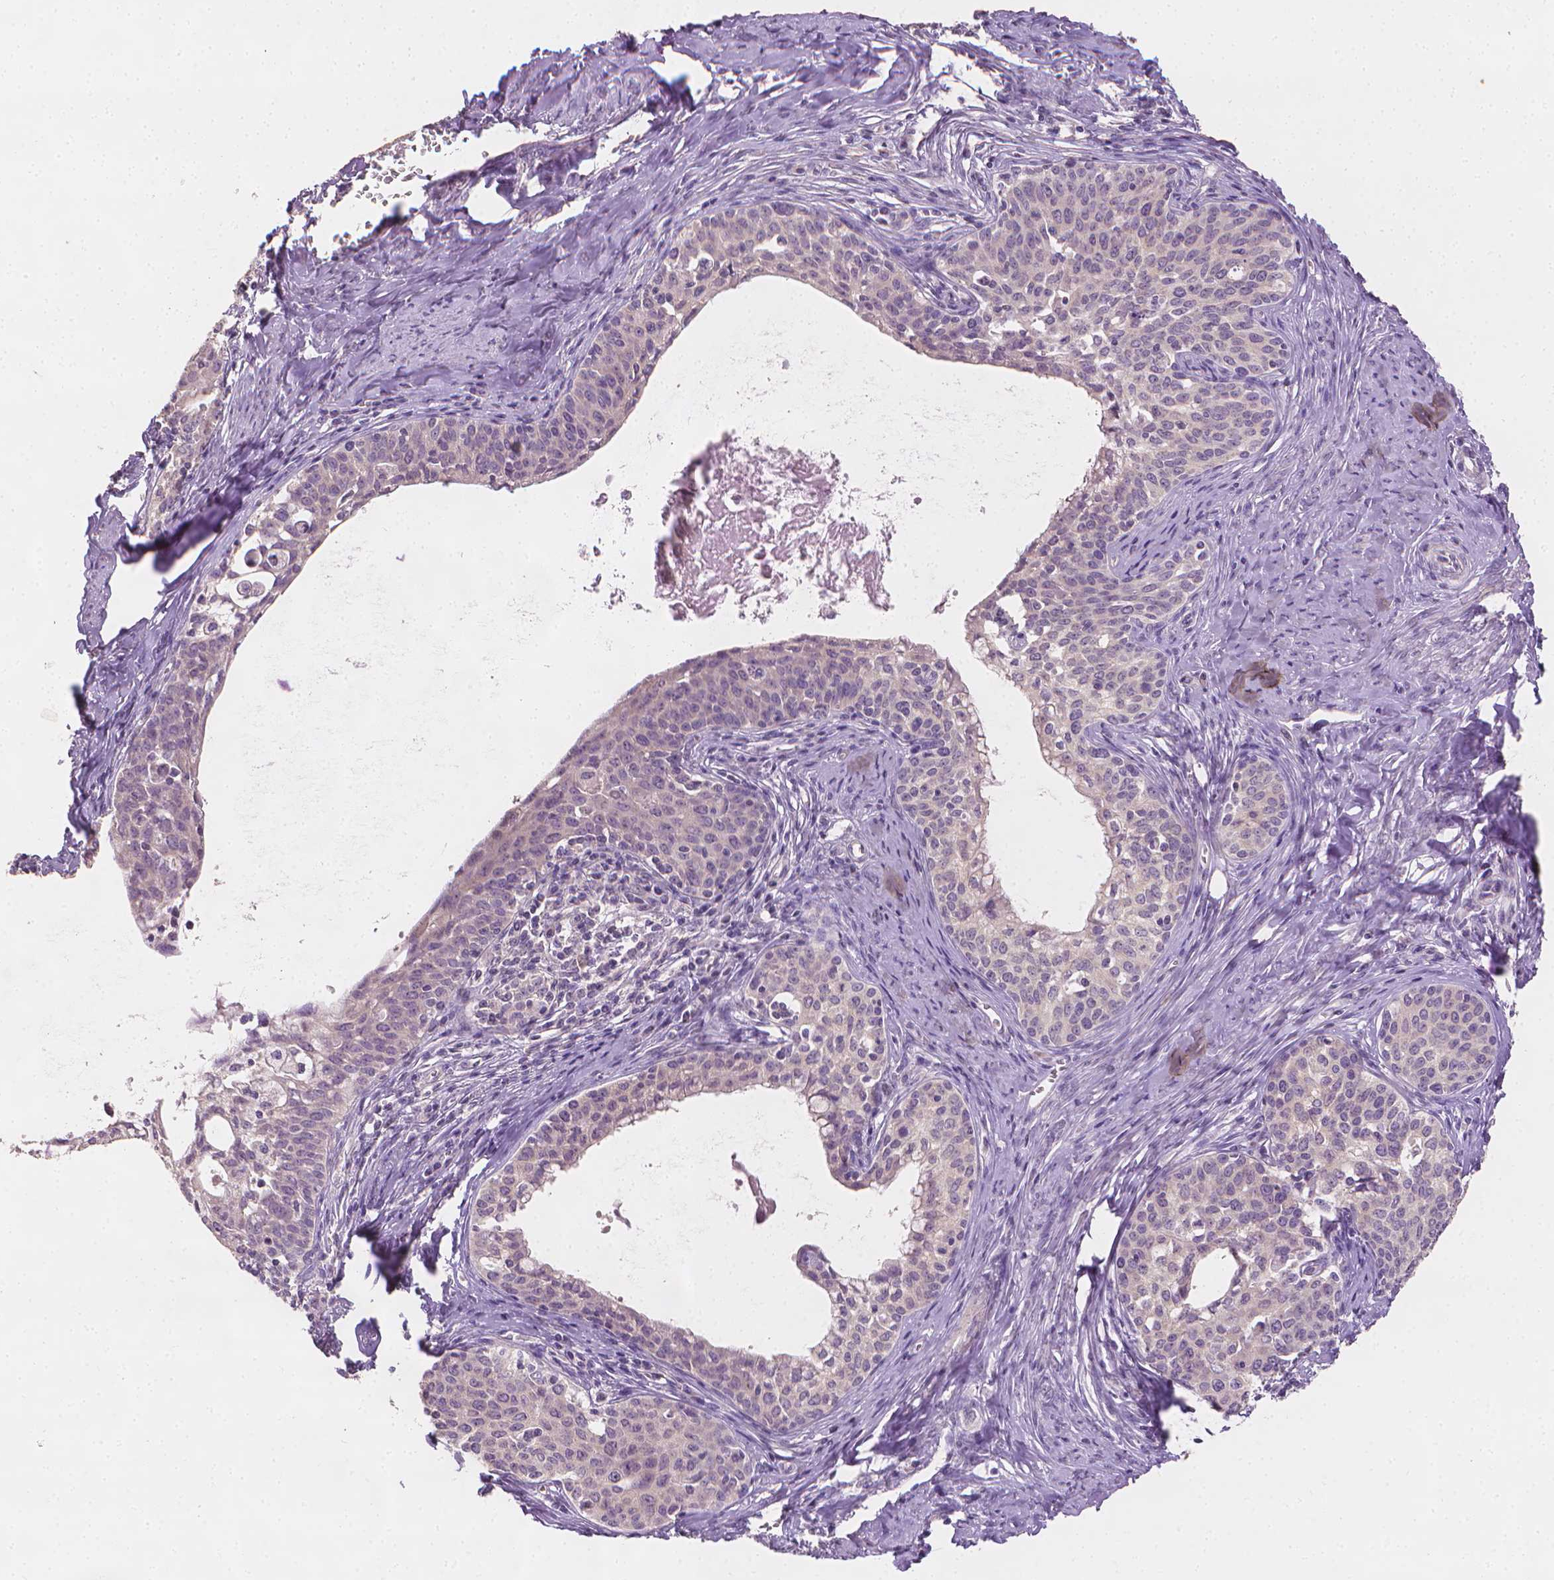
{"staining": {"intensity": "negative", "quantity": "none", "location": "none"}, "tissue": "cervical cancer", "cell_type": "Tumor cells", "image_type": "cancer", "snomed": [{"axis": "morphology", "description": "Squamous cell carcinoma, NOS"}, {"axis": "morphology", "description": "Adenocarcinoma, NOS"}, {"axis": "topography", "description": "Cervix"}], "caption": "A histopathology image of human cervical cancer is negative for staining in tumor cells.", "gene": "FASN", "patient": {"sex": "female", "age": 52}}